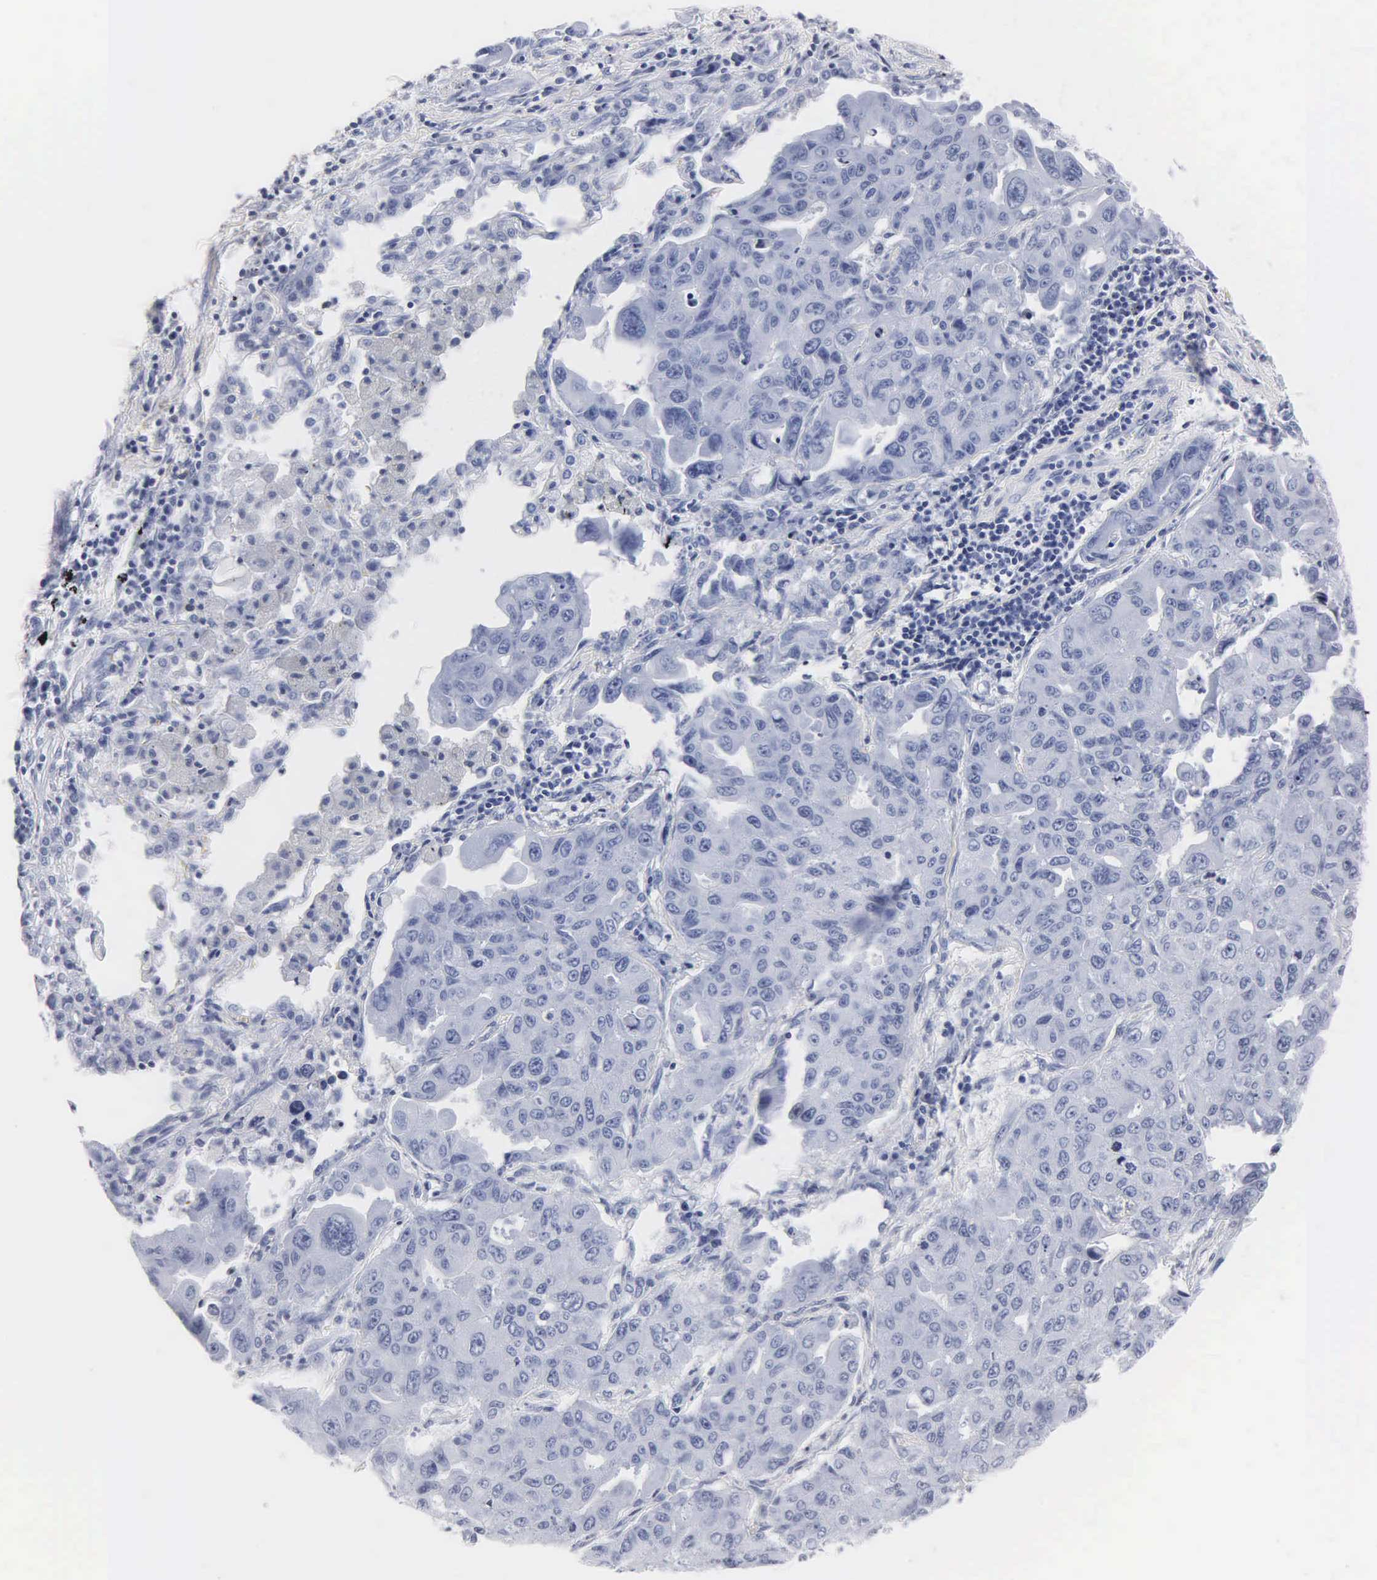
{"staining": {"intensity": "negative", "quantity": "none", "location": "none"}, "tissue": "lung cancer", "cell_type": "Tumor cells", "image_type": "cancer", "snomed": [{"axis": "morphology", "description": "Adenocarcinoma, NOS"}, {"axis": "topography", "description": "Lung"}], "caption": "Immunohistochemical staining of lung adenocarcinoma demonstrates no significant staining in tumor cells.", "gene": "MB", "patient": {"sex": "male", "age": 64}}